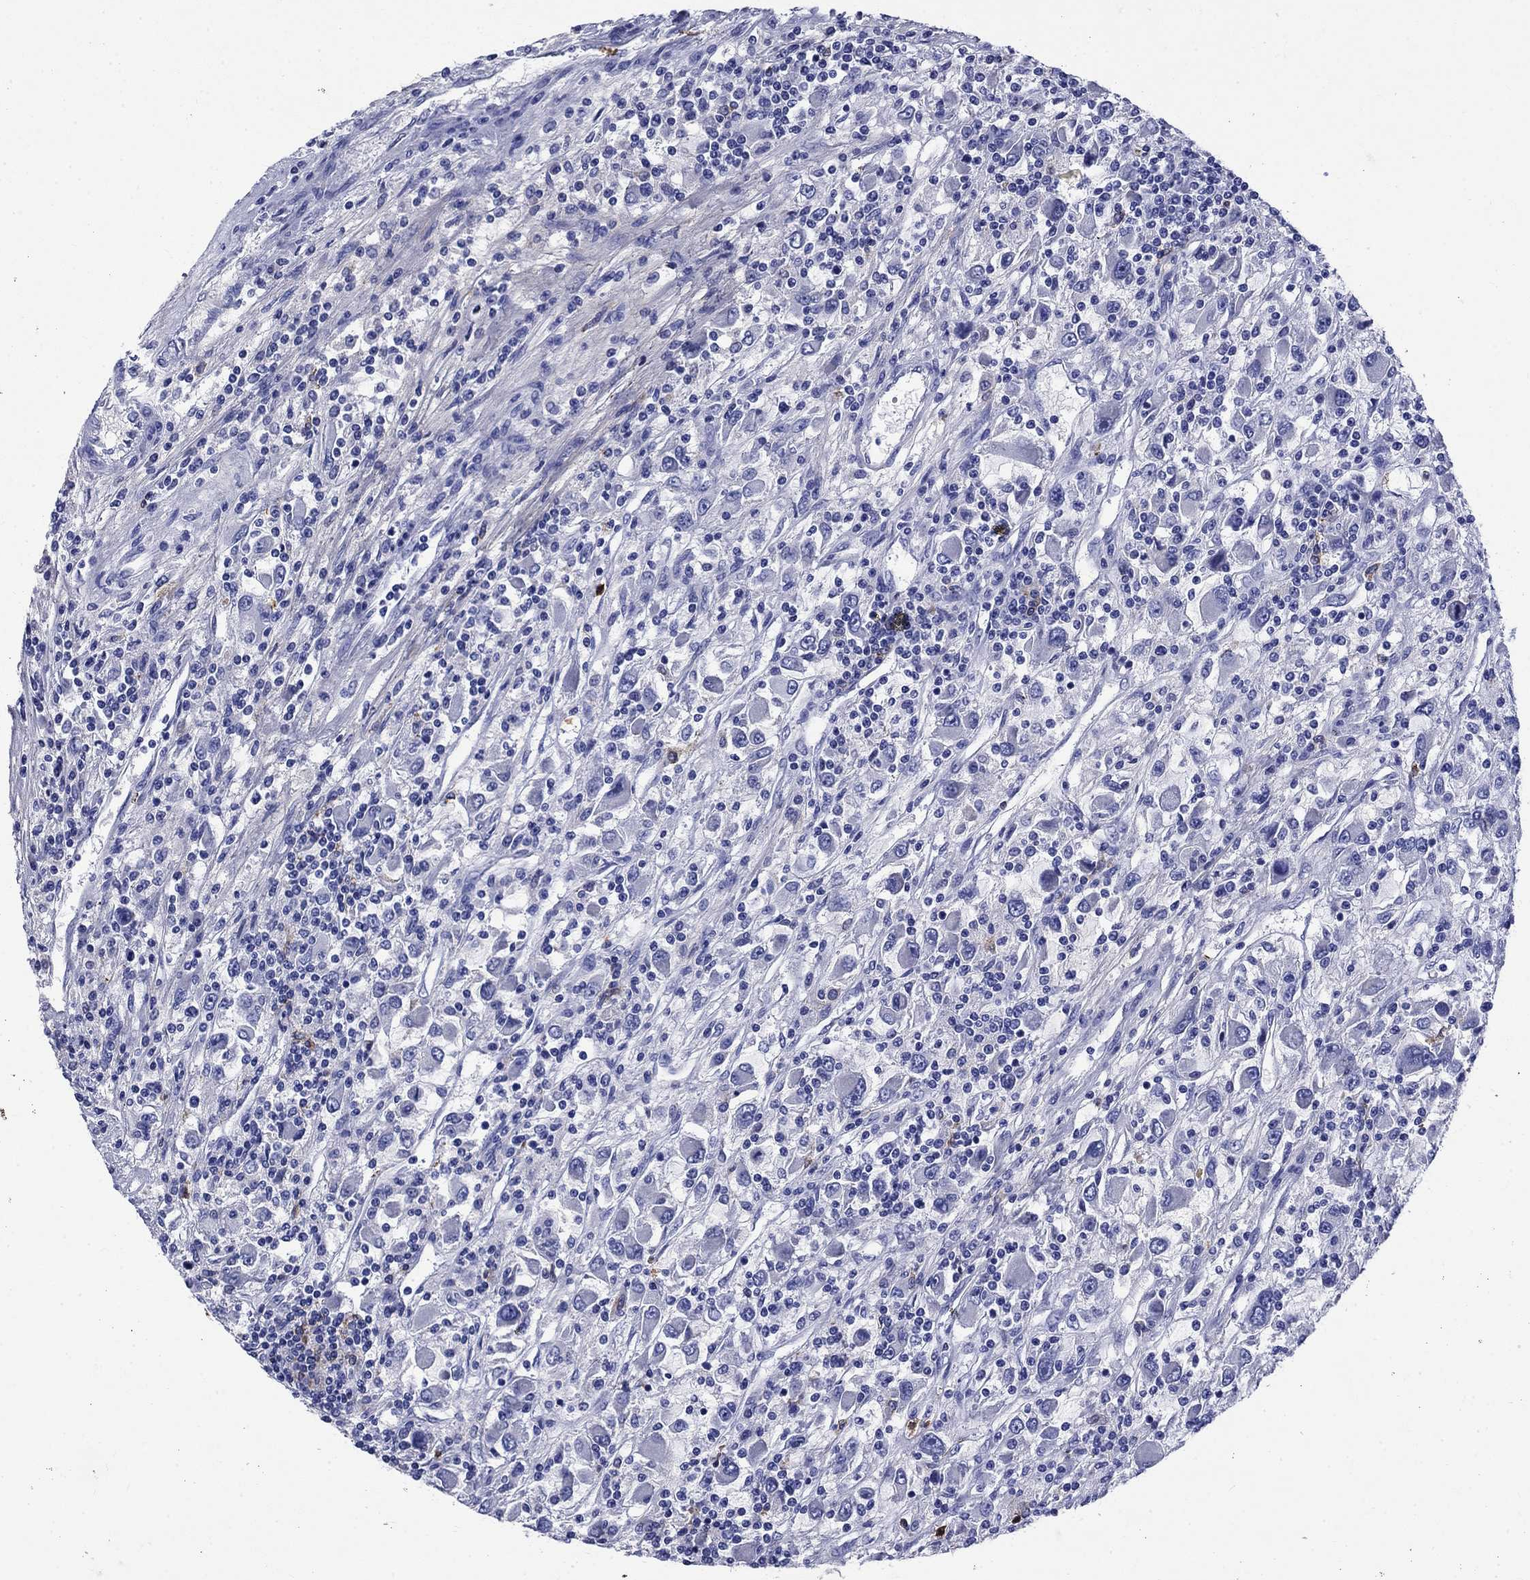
{"staining": {"intensity": "negative", "quantity": "none", "location": "none"}, "tissue": "renal cancer", "cell_type": "Tumor cells", "image_type": "cancer", "snomed": [{"axis": "morphology", "description": "Adenocarcinoma, NOS"}, {"axis": "topography", "description": "Kidney"}], "caption": "Image shows no protein expression in tumor cells of renal cancer tissue.", "gene": "TFR2", "patient": {"sex": "female", "age": 67}}